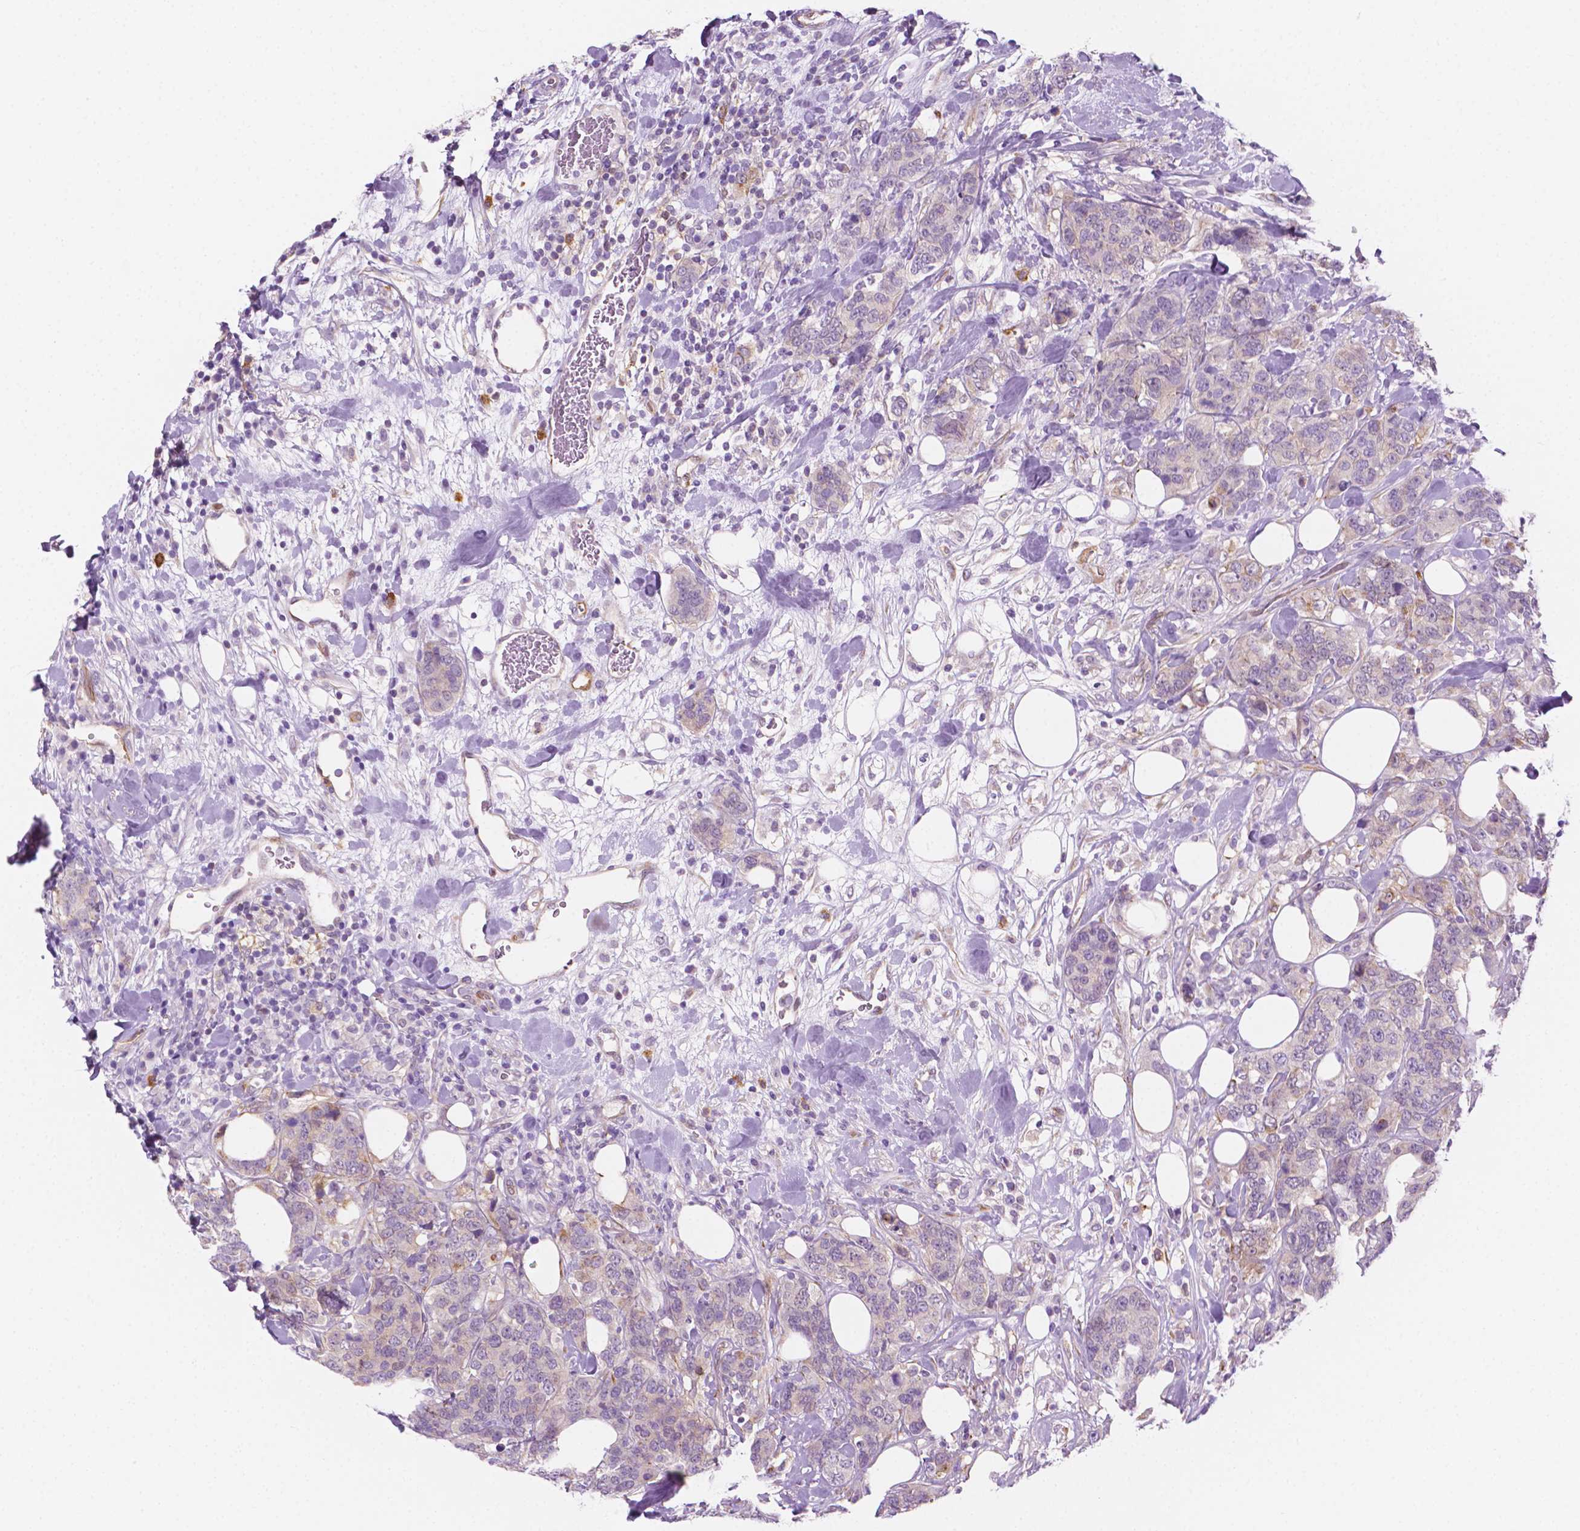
{"staining": {"intensity": "negative", "quantity": "none", "location": "none"}, "tissue": "breast cancer", "cell_type": "Tumor cells", "image_type": "cancer", "snomed": [{"axis": "morphology", "description": "Lobular carcinoma"}, {"axis": "topography", "description": "Breast"}], "caption": "Protein analysis of breast lobular carcinoma exhibits no significant expression in tumor cells. (DAB immunohistochemistry, high magnification).", "gene": "EPPK1", "patient": {"sex": "female", "age": 59}}